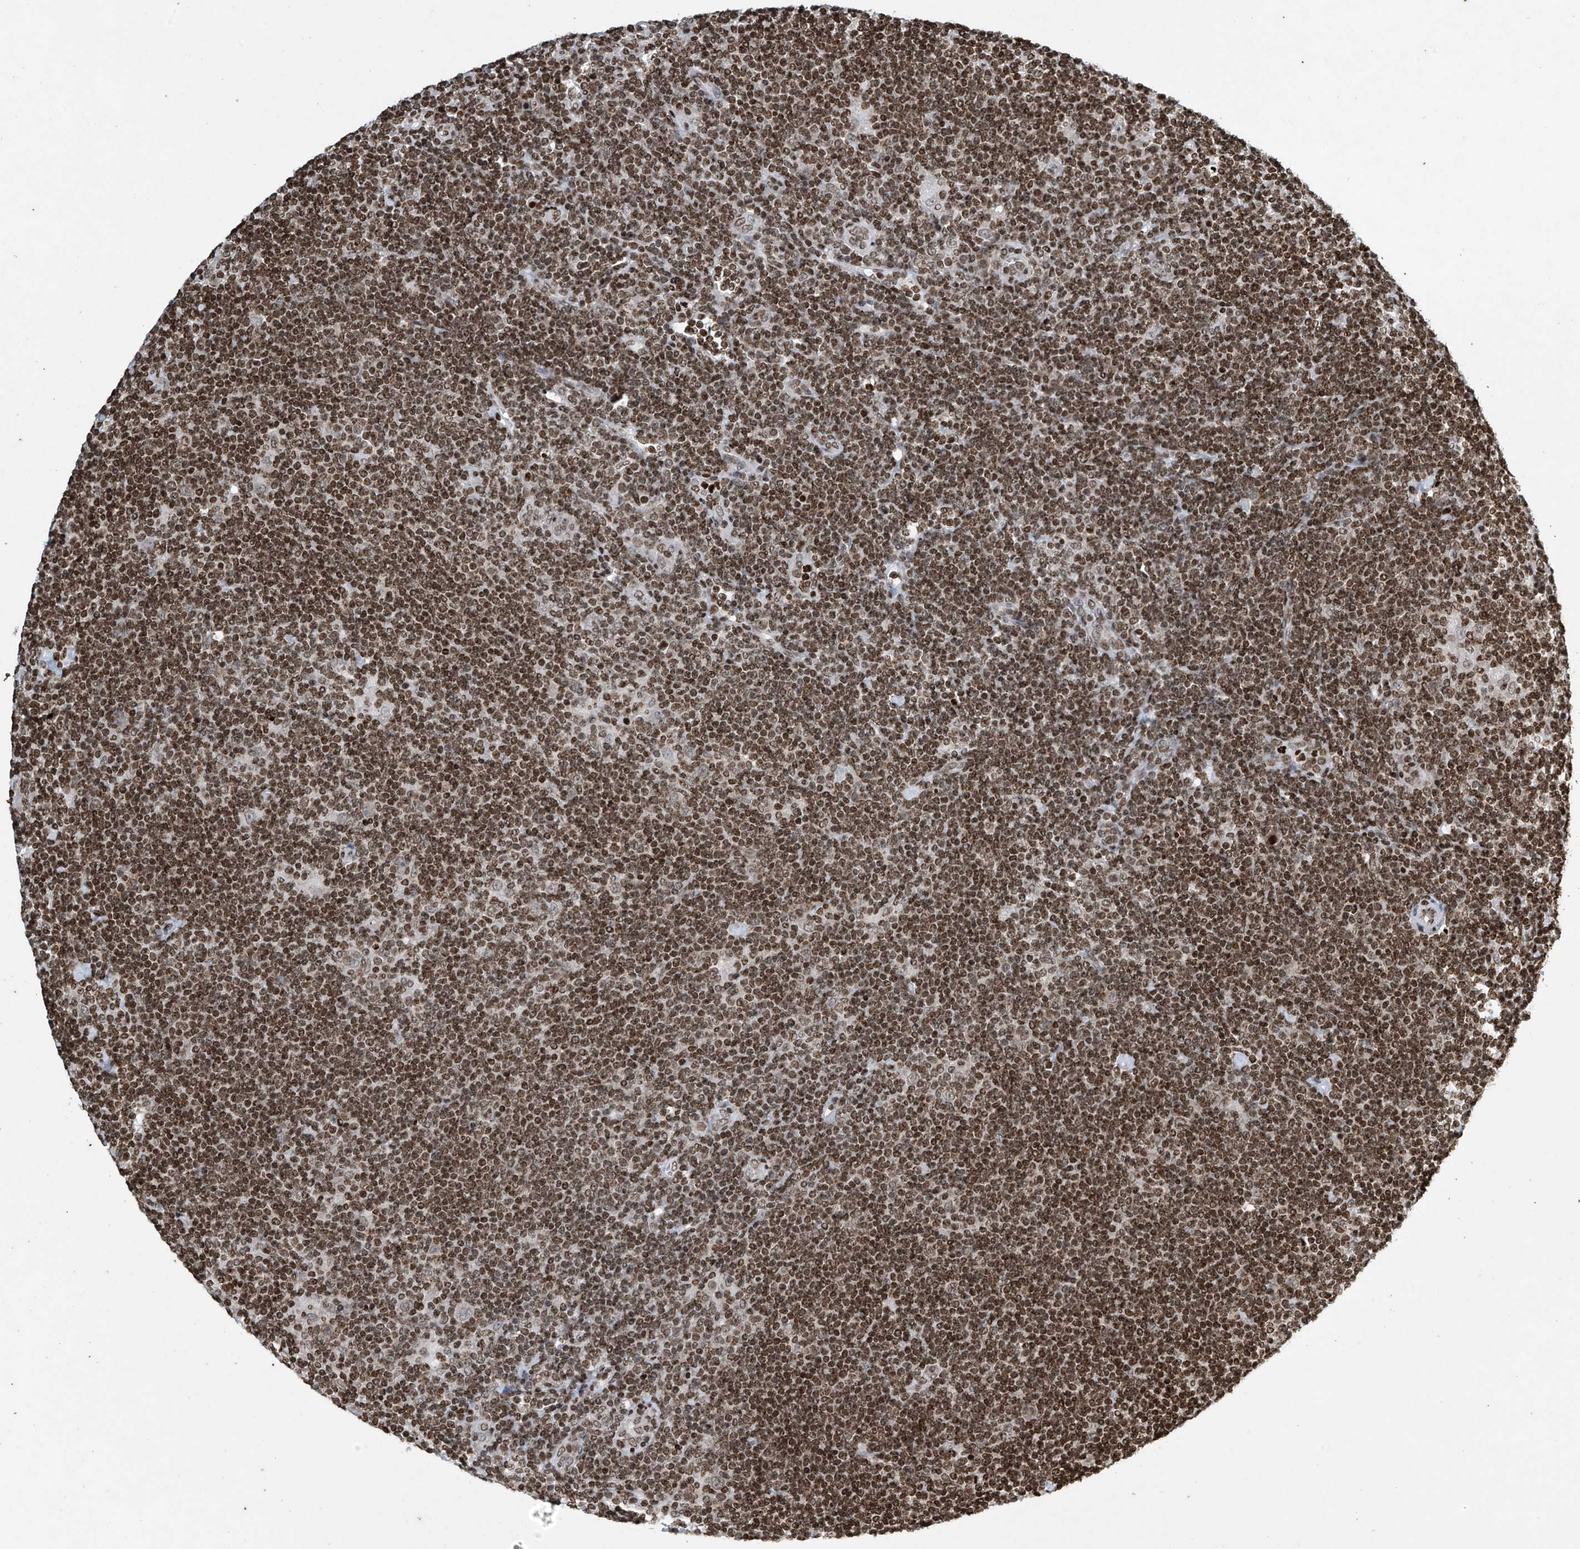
{"staining": {"intensity": "weak", "quantity": "25%-75%", "location": "nuclear"}, "tissue": "lymphoma", "cell_type": "Tumor cells", "image_type": "cancer", "snomed": [{"axis": "morphology", "description": "Hodgkin's disease, NOS"}, {"axis": "topography", "description": "Lymph node"}], "caption": "Immunohistochemistry (IHC) (DAB (3,3'-diaminobenzidine)) staining of human Hodgkin's disease displays weak nuclear protein staining in approximately 25%-75% of tumor cells.", "gene": "H4C16", "patient": {"sex": "female", "age": 57}}